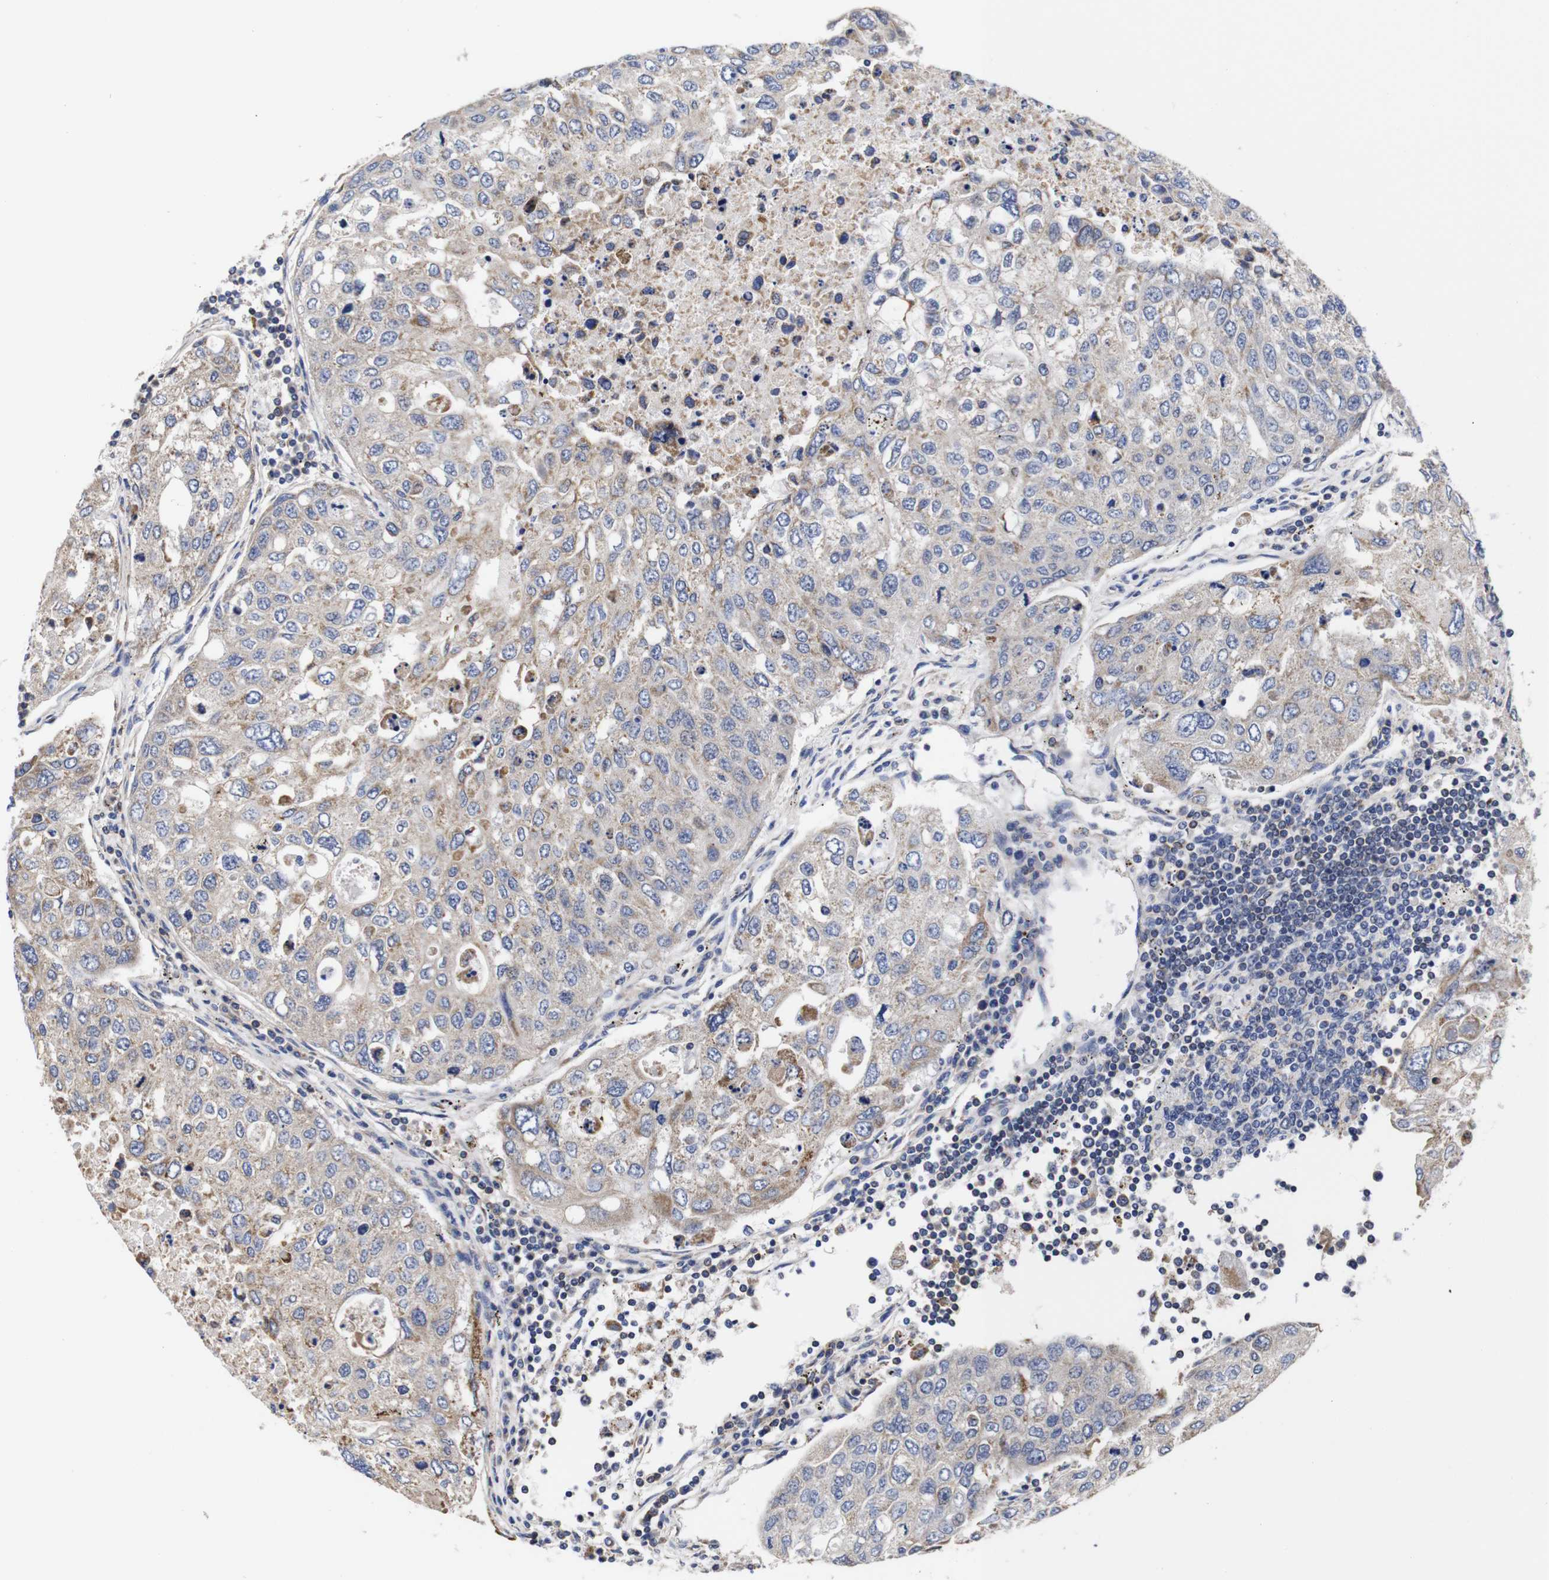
{"staining": {"intensity": "weak", "quantity": "25%-75%", "location": "cytoplasmic/membranous"}, "tissue": "urothelial cancer", "cell_type": "Tumor cells", "image_type": "cancer", "snomed": [{"axis": "morphology", "description": "Urothelial carcinoma, High grade"}, {"axis": "topography", "description": "Lymph node"}, {"axis": "topography", "description": "Urinary bladder"}], "caption": "Urothelial cancer stained with a brown dye shows weak cytoplasmic/membranous positive expression in approximately 25%-75% of tumor cells.", "gene": "OPN3", "patient": {"sex": "male", "age": 51}}